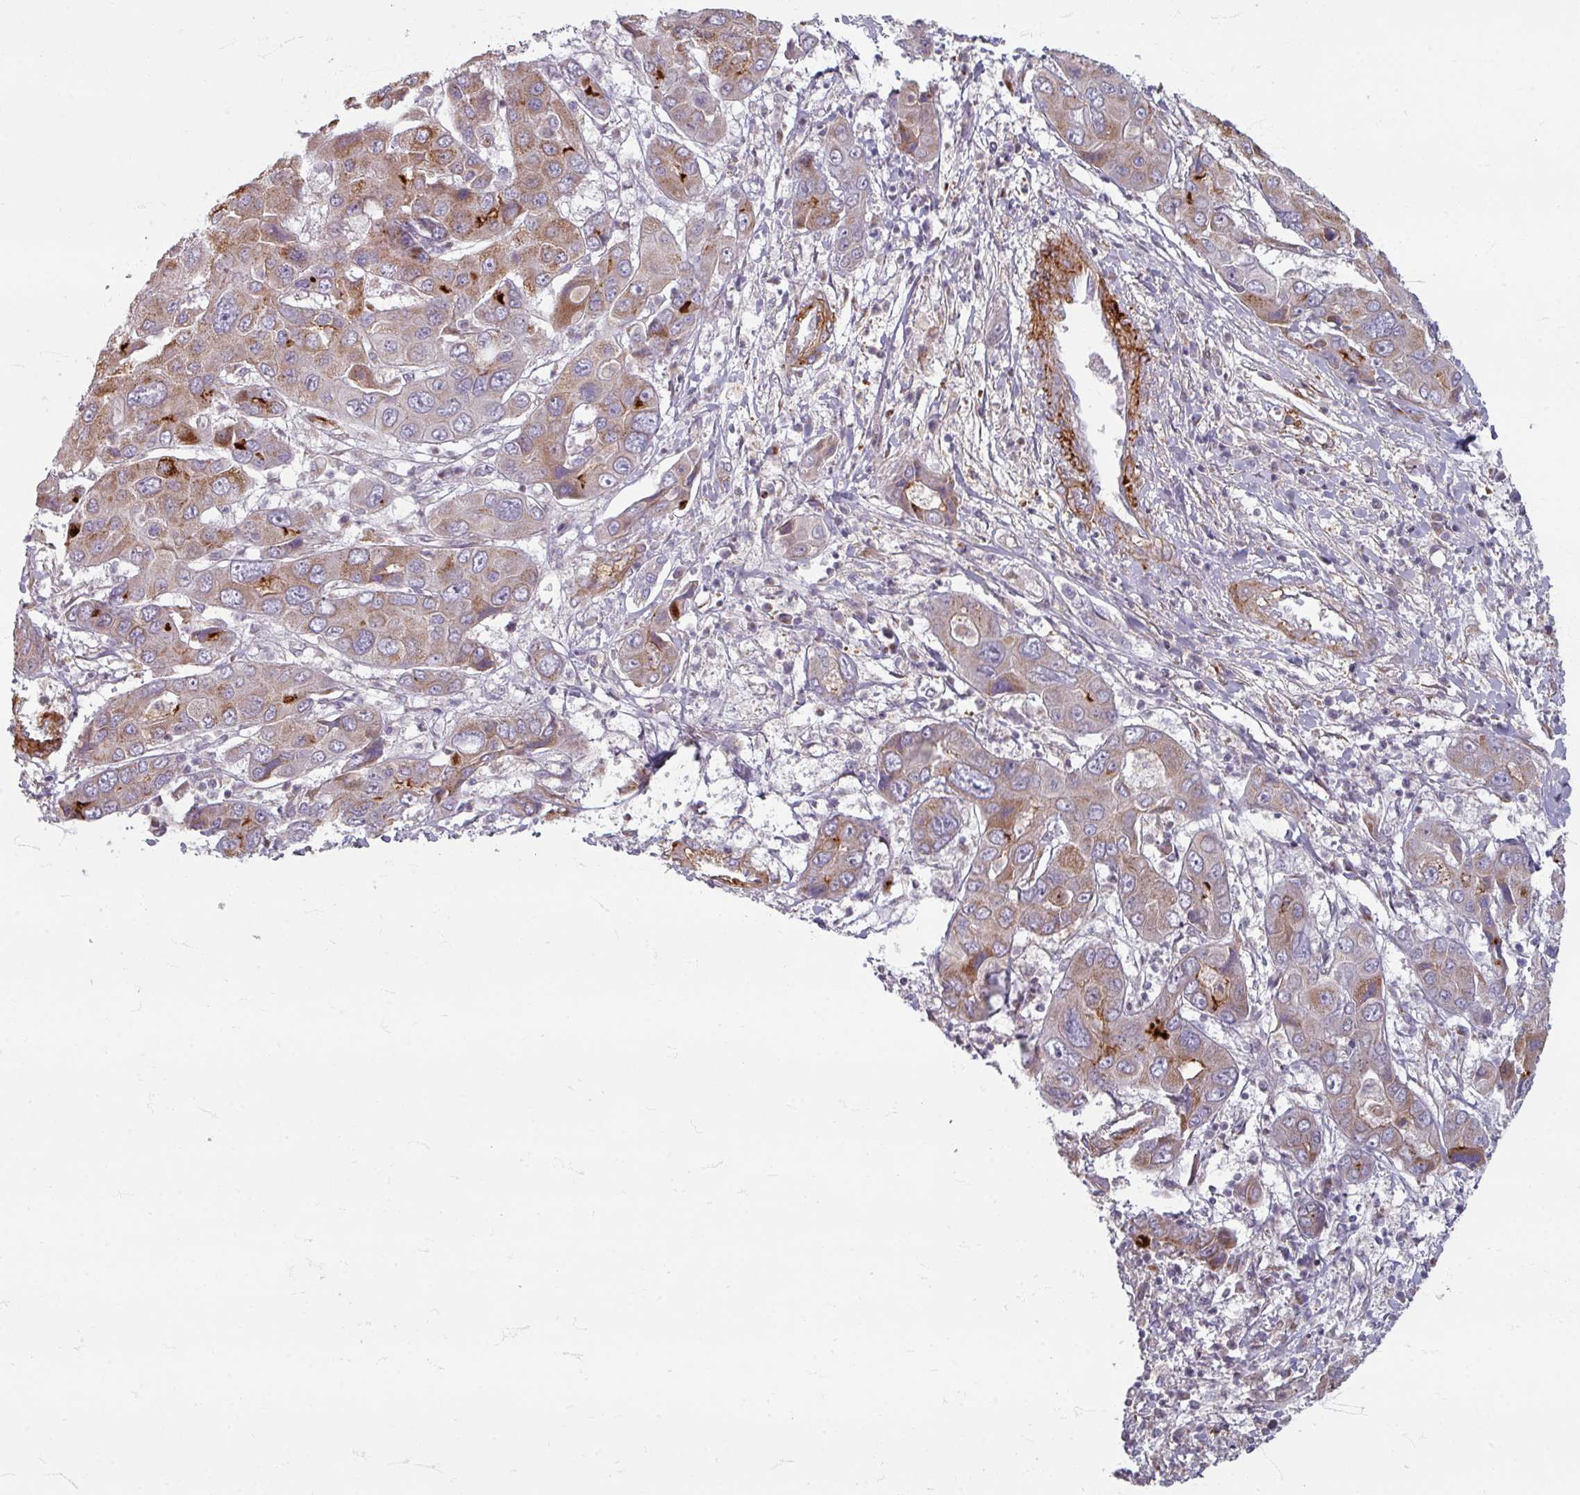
{"staining": {"intensity": "moderate", "quantity": "25%-75%", "location": "cytoplasmic/membranous"}, "tissue": "liver cancer", "cell_type": "Tumor cells", "image_type": "cancer", "snomed": [{"axis": "morphology", "description": "Cholangiocarcinoma"}, {"axis": "topography", "description": "Liver"}], "caption": "A photomicrograph showing moderate cytoplasmic/membranous expression in about 25%-75% of tumor cells in cholangiocarcinoma (liver), as visualized by brown immunohistochemical staining.", "gene": "GABARAPL1", "patient": {"sex": "male", "age": 67}}